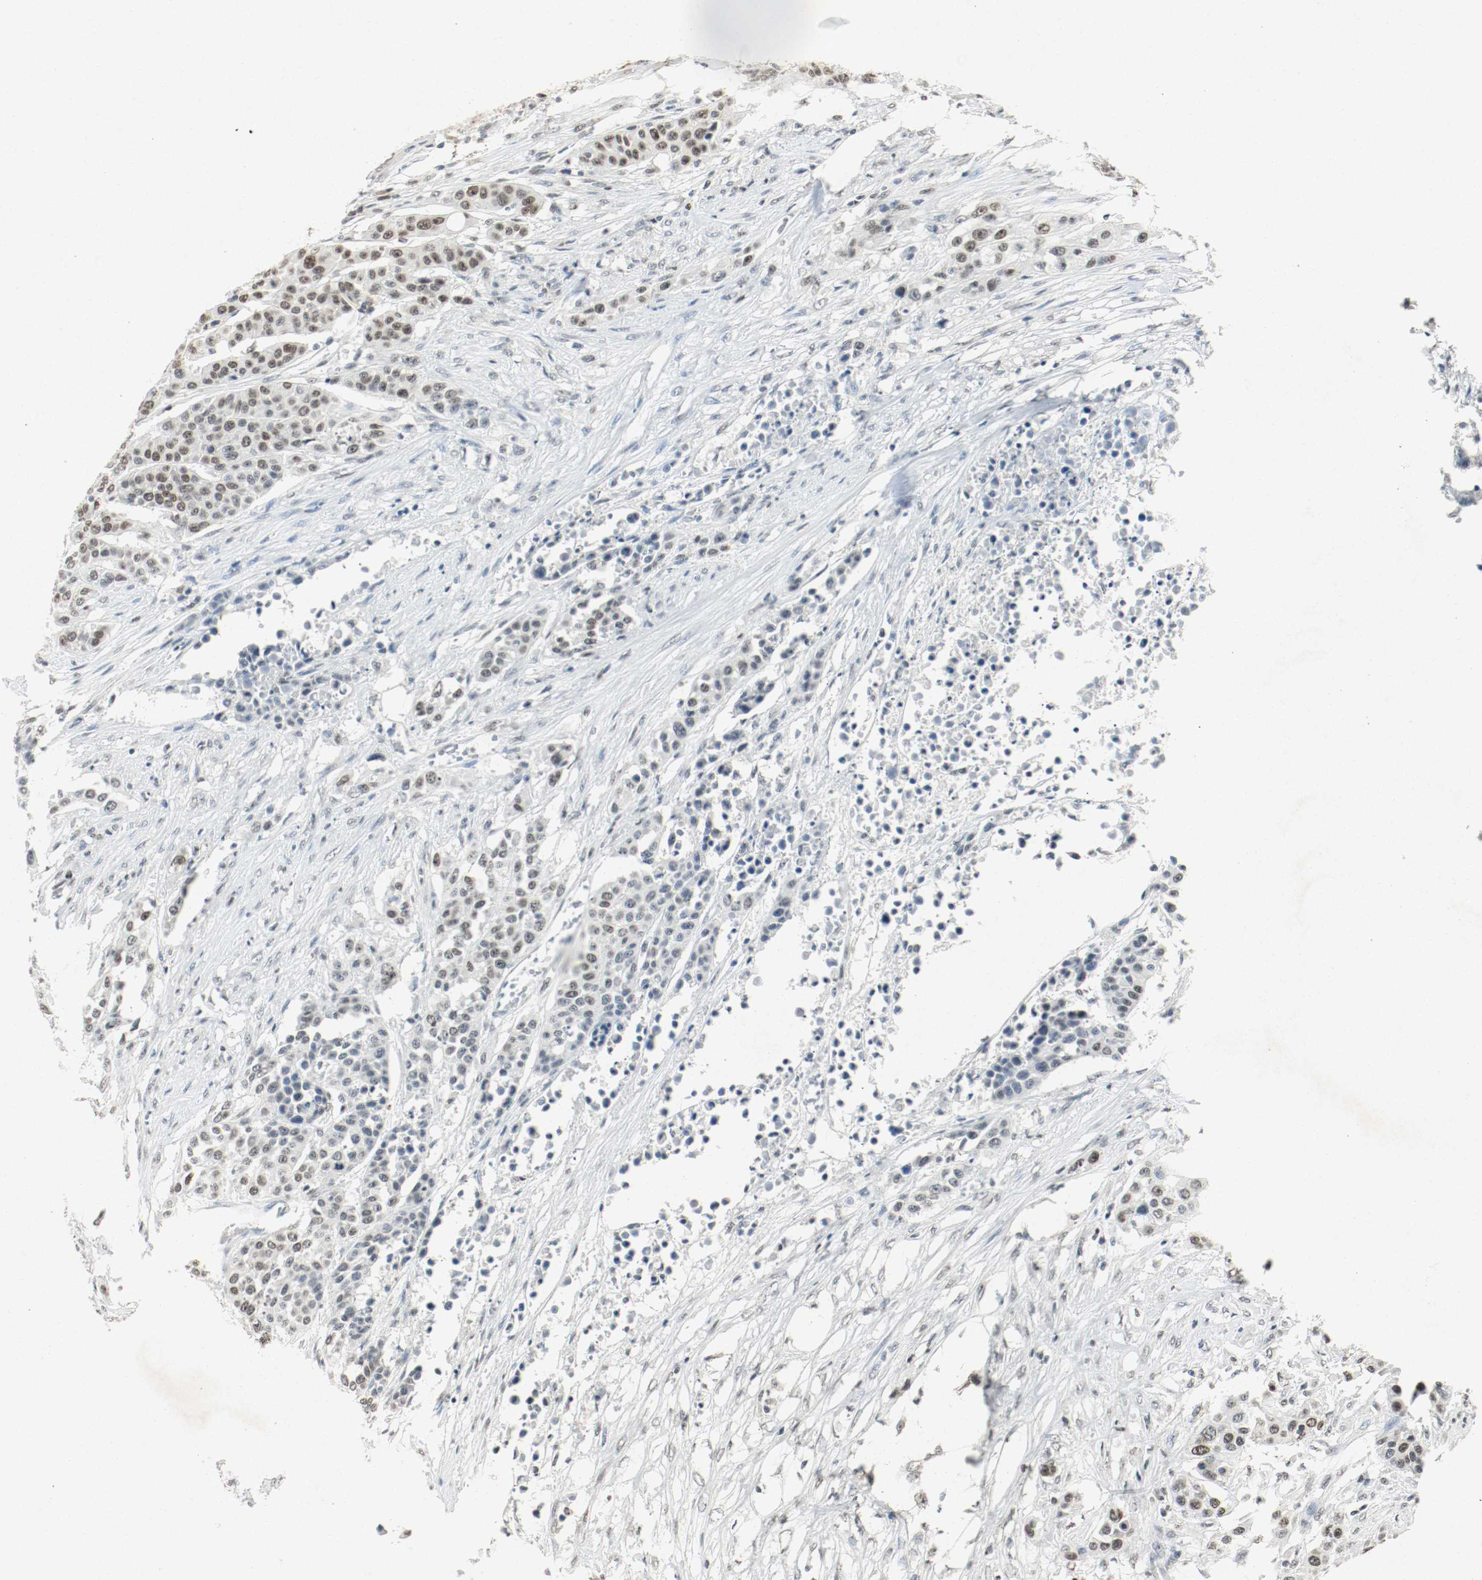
{"staining": {"intensity": "moderate", "quantity": "25%-75%", "location": "nuclear"}, "tissue": "urothelial cancer", "cell_type": "Tumor cells", "image_type": "cancer", "snomed": [{"axis": "morphology", "description": "Urothelial carcinoma, High grade"}, {"axis": "topography", "description": "Urinary bladder"}], "caption": "Immunohistochemical staining of human urothelial cancer displays moderate nuclear protein positivity in approximately 25%-75% of tumor cells. Using DAB (brown) and hematoxylin (blue) stains, captured at high magnification using brightfield microscopy.", "gene": "DNMT1", "patient": {"sex": "male", "age": 74}}